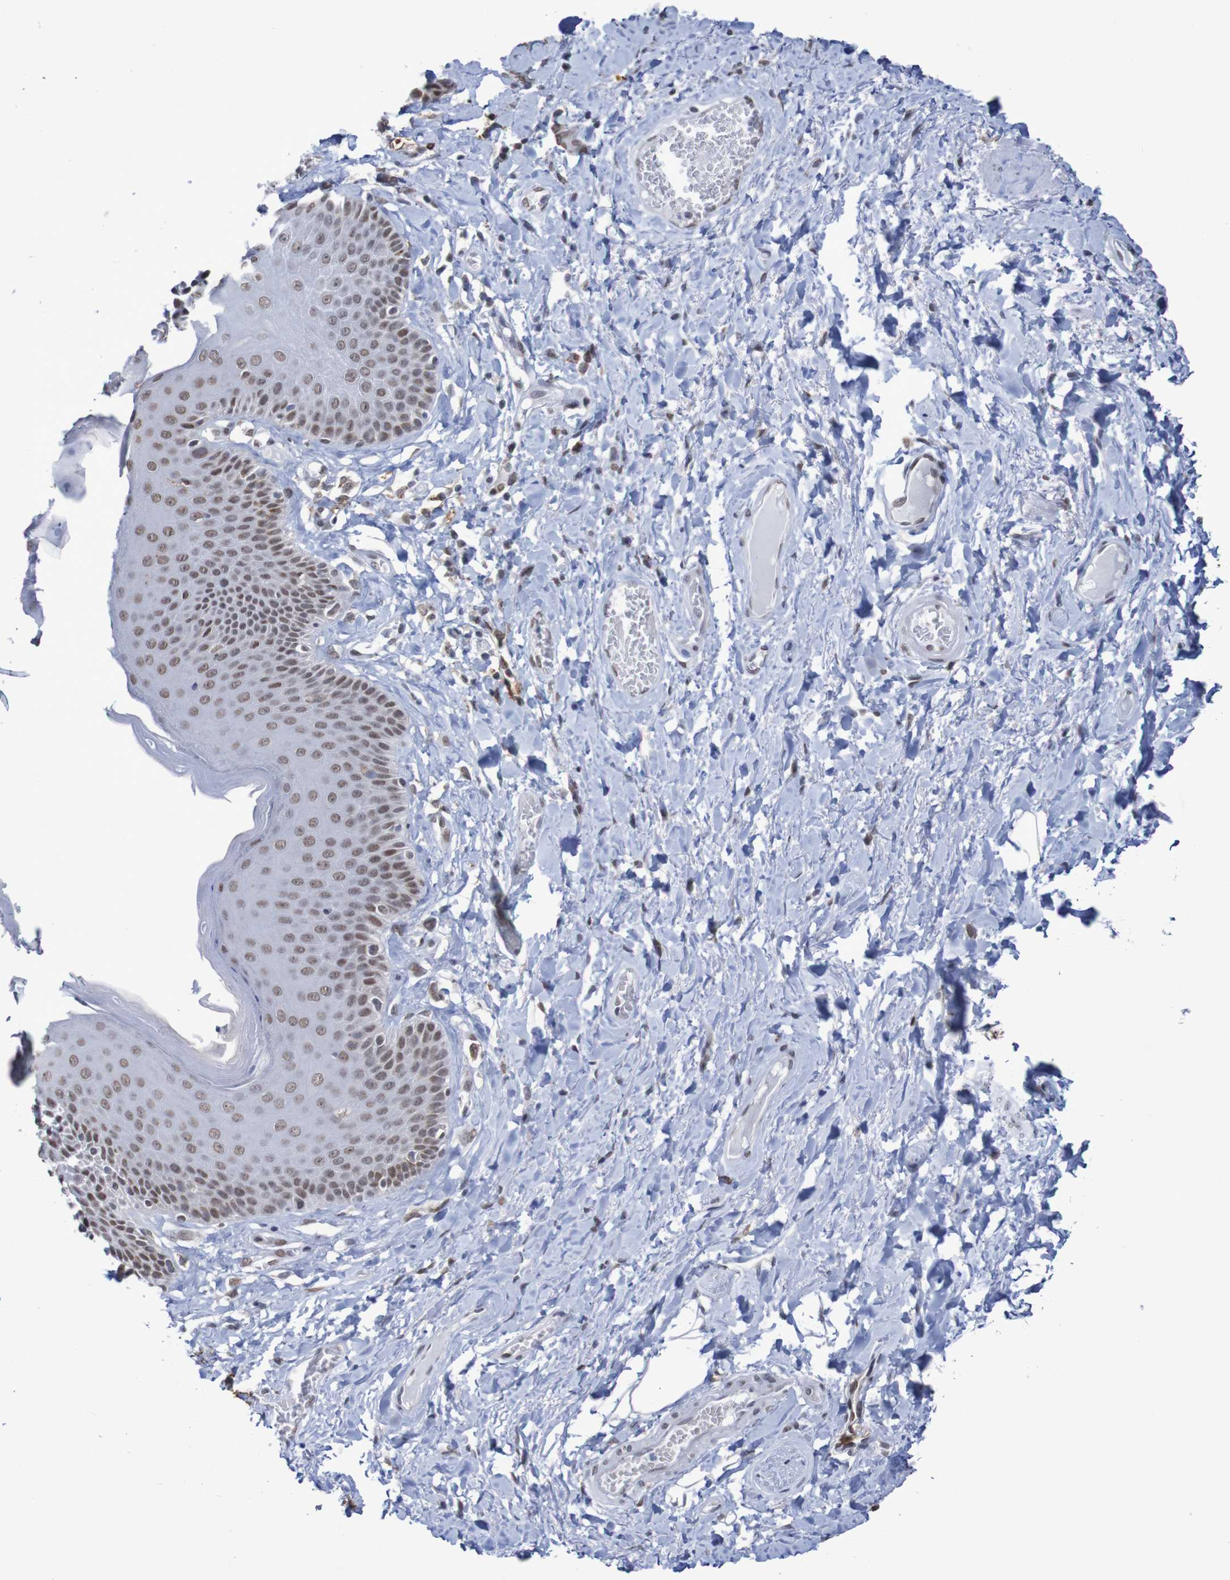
{"staining": {"intensity": "moderate", "quantity": ">75%", "location": "nuclear"}, "tissue": "skin", "cell_type": "Epidermal cells", "image_type": "normal", "snomed": [{"axis": "morphology", "description": "Normal tissue, NOS"}, {"axis": "topography", "description": "Anal"}], "caption": "Unremarkable skin was stained to show a protein in brown. There is medium levels of moderate nuclear expression in approximately >75% of epidermal cells.", "gene": "MRTFB", "patient": {"sex": "male", "age": 69}}